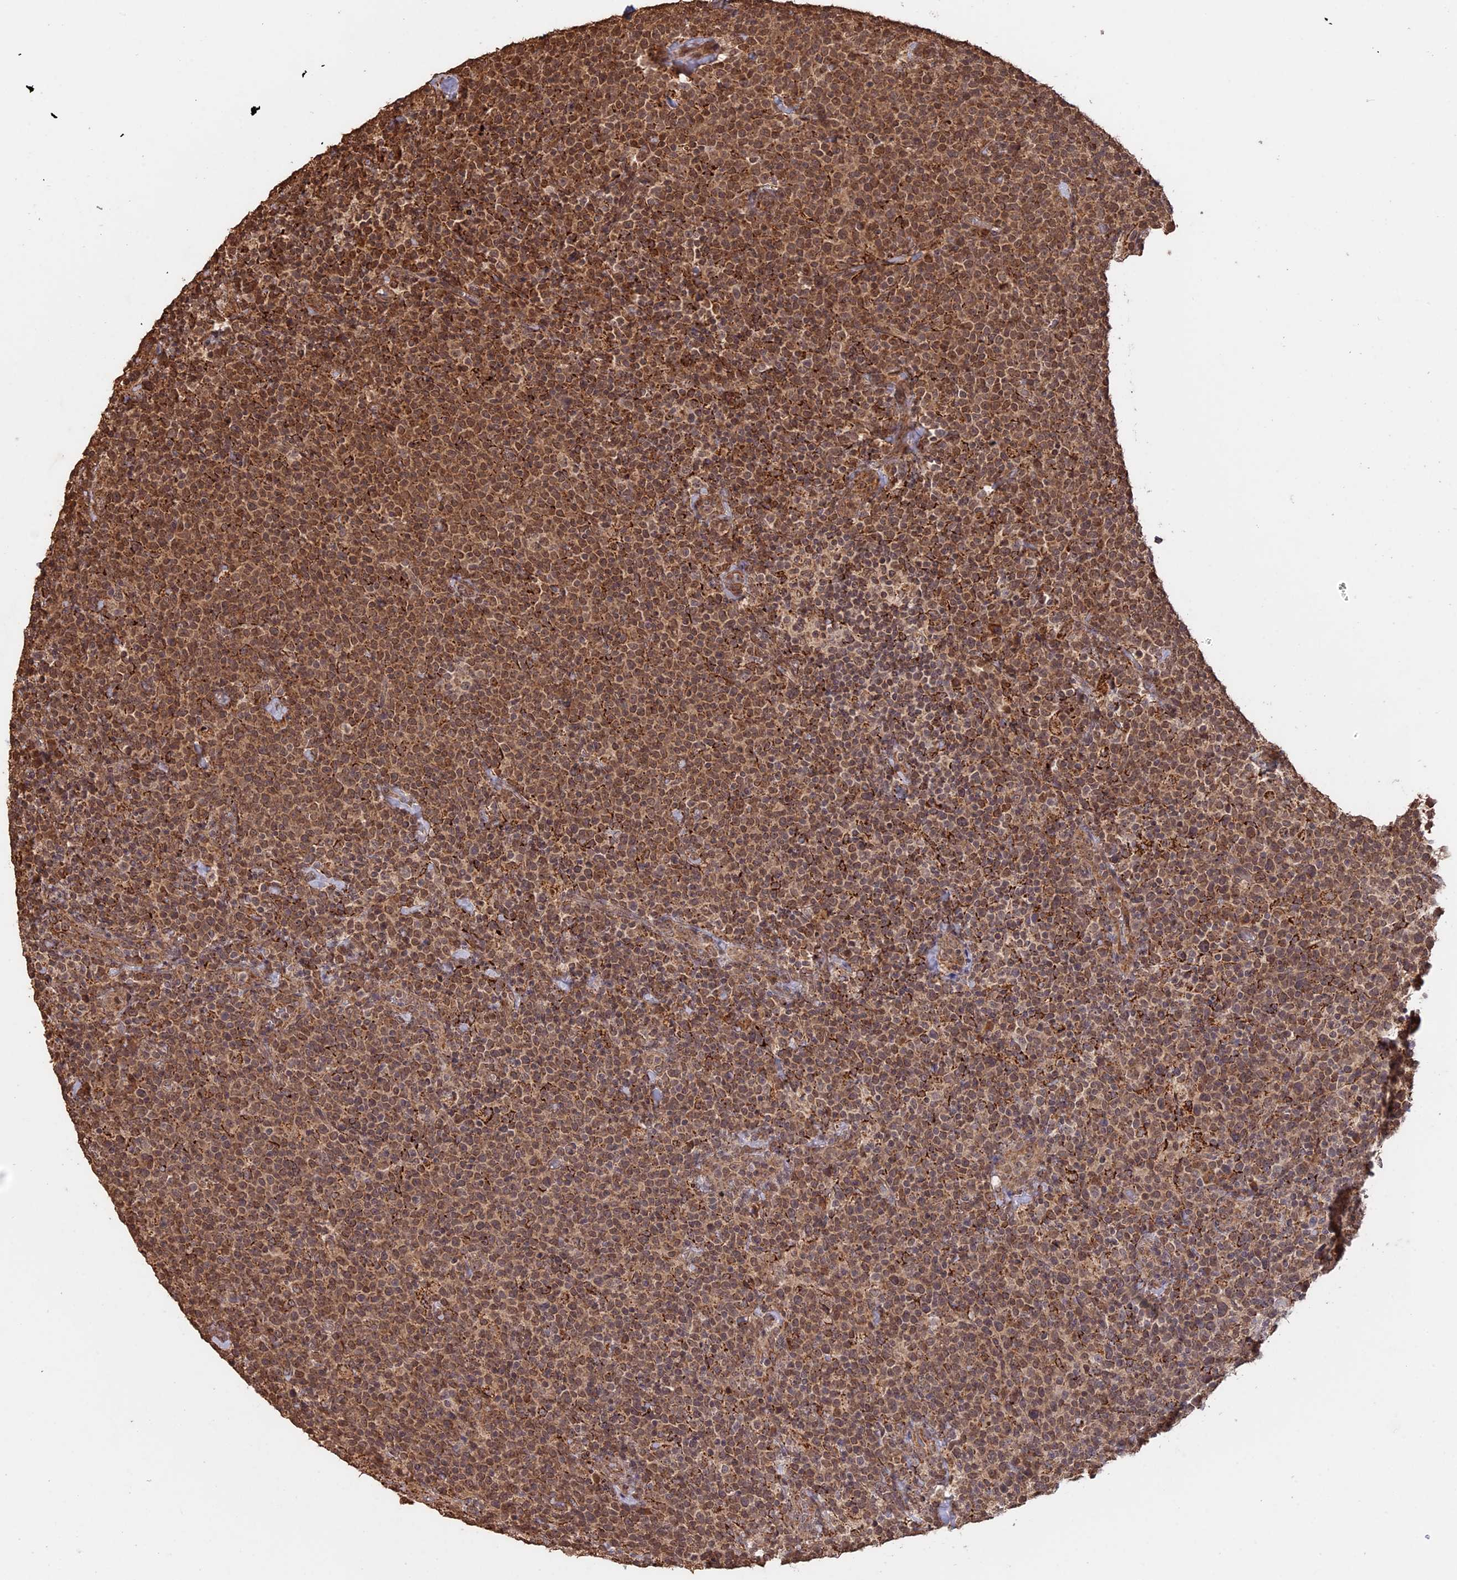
{"staining": {"intensity": "moderate", "quantity": ">75%", "location": "cytoplasmic/membranous,nuclear"}, "tissue": "lymphoma", "cell_type": "Tumor cells", "image_type": "cancer", "snomed": [{"axis": "morphology", "description": "Malignant lymphoma, non-Hodgkin's type, High grade"}, {"axis": "topography", "description": "Lymph node"}], "caption": "High-power microscopy captured an immunohistochemistry (IHC) histopathology image of lymphoma, revealing moderate cytoplasmic/membranous and nuclear positivity in about >75% of tumor cells.", "gene": "FAM210B", "patient": {"sex": "male", "age": 61}}